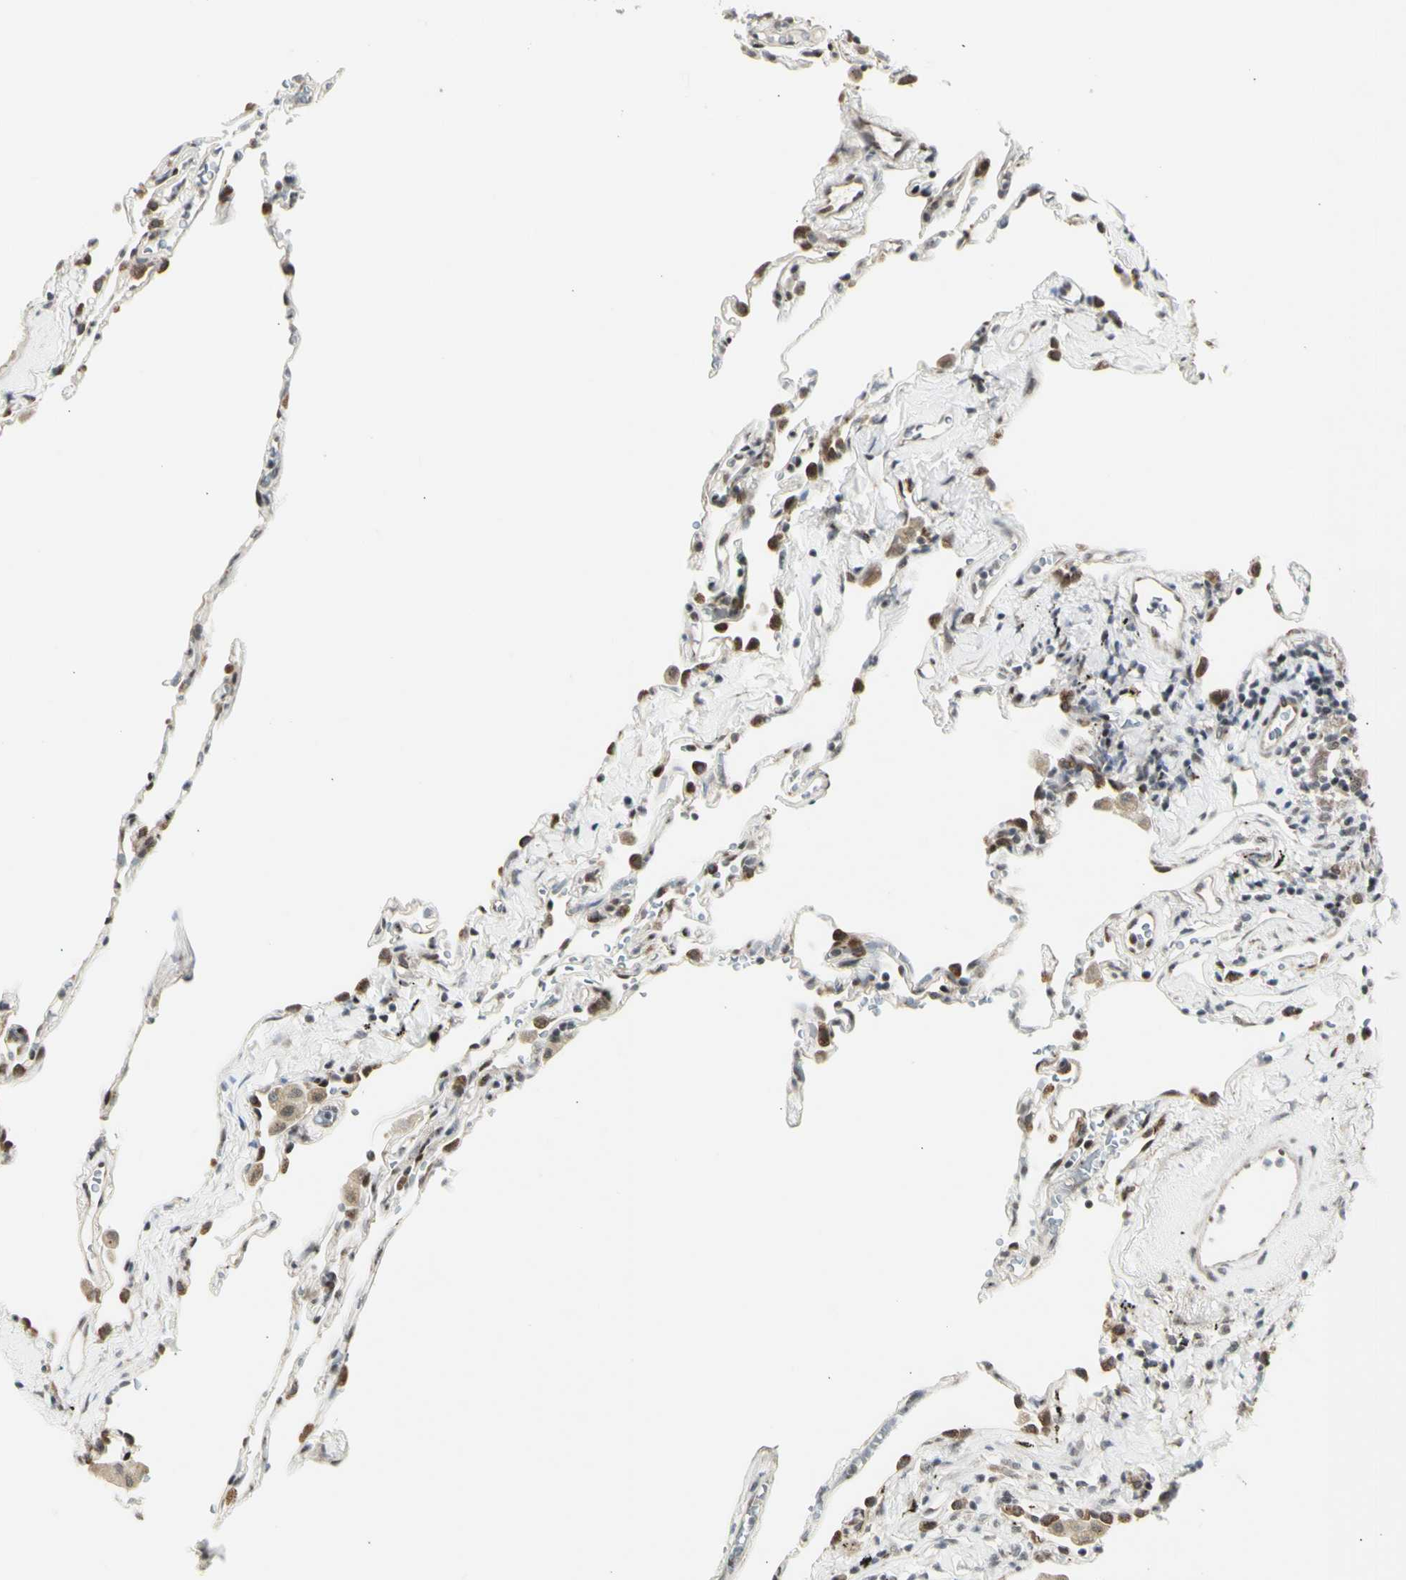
{"staining": {"intensity": "weak", "quantity": "25%-75%", "location": "cytoplasmic/membranous"}, "tissue": "lung", "cell_type": "Alveolar cells", "image_type": "normal", "snomed": [{"axis": "morphology", "description": "Normal tissue, NOS"}, {"axis": "topography", "description": "Lung"}], "caption": "Protein analysis of benign lung demonstrates weak cytoplasmic/membranous positivity in about 25%-75% of alveolar cells.", "gene": "DHRS7B", "patient": {"sex": "male", "age": 59}}